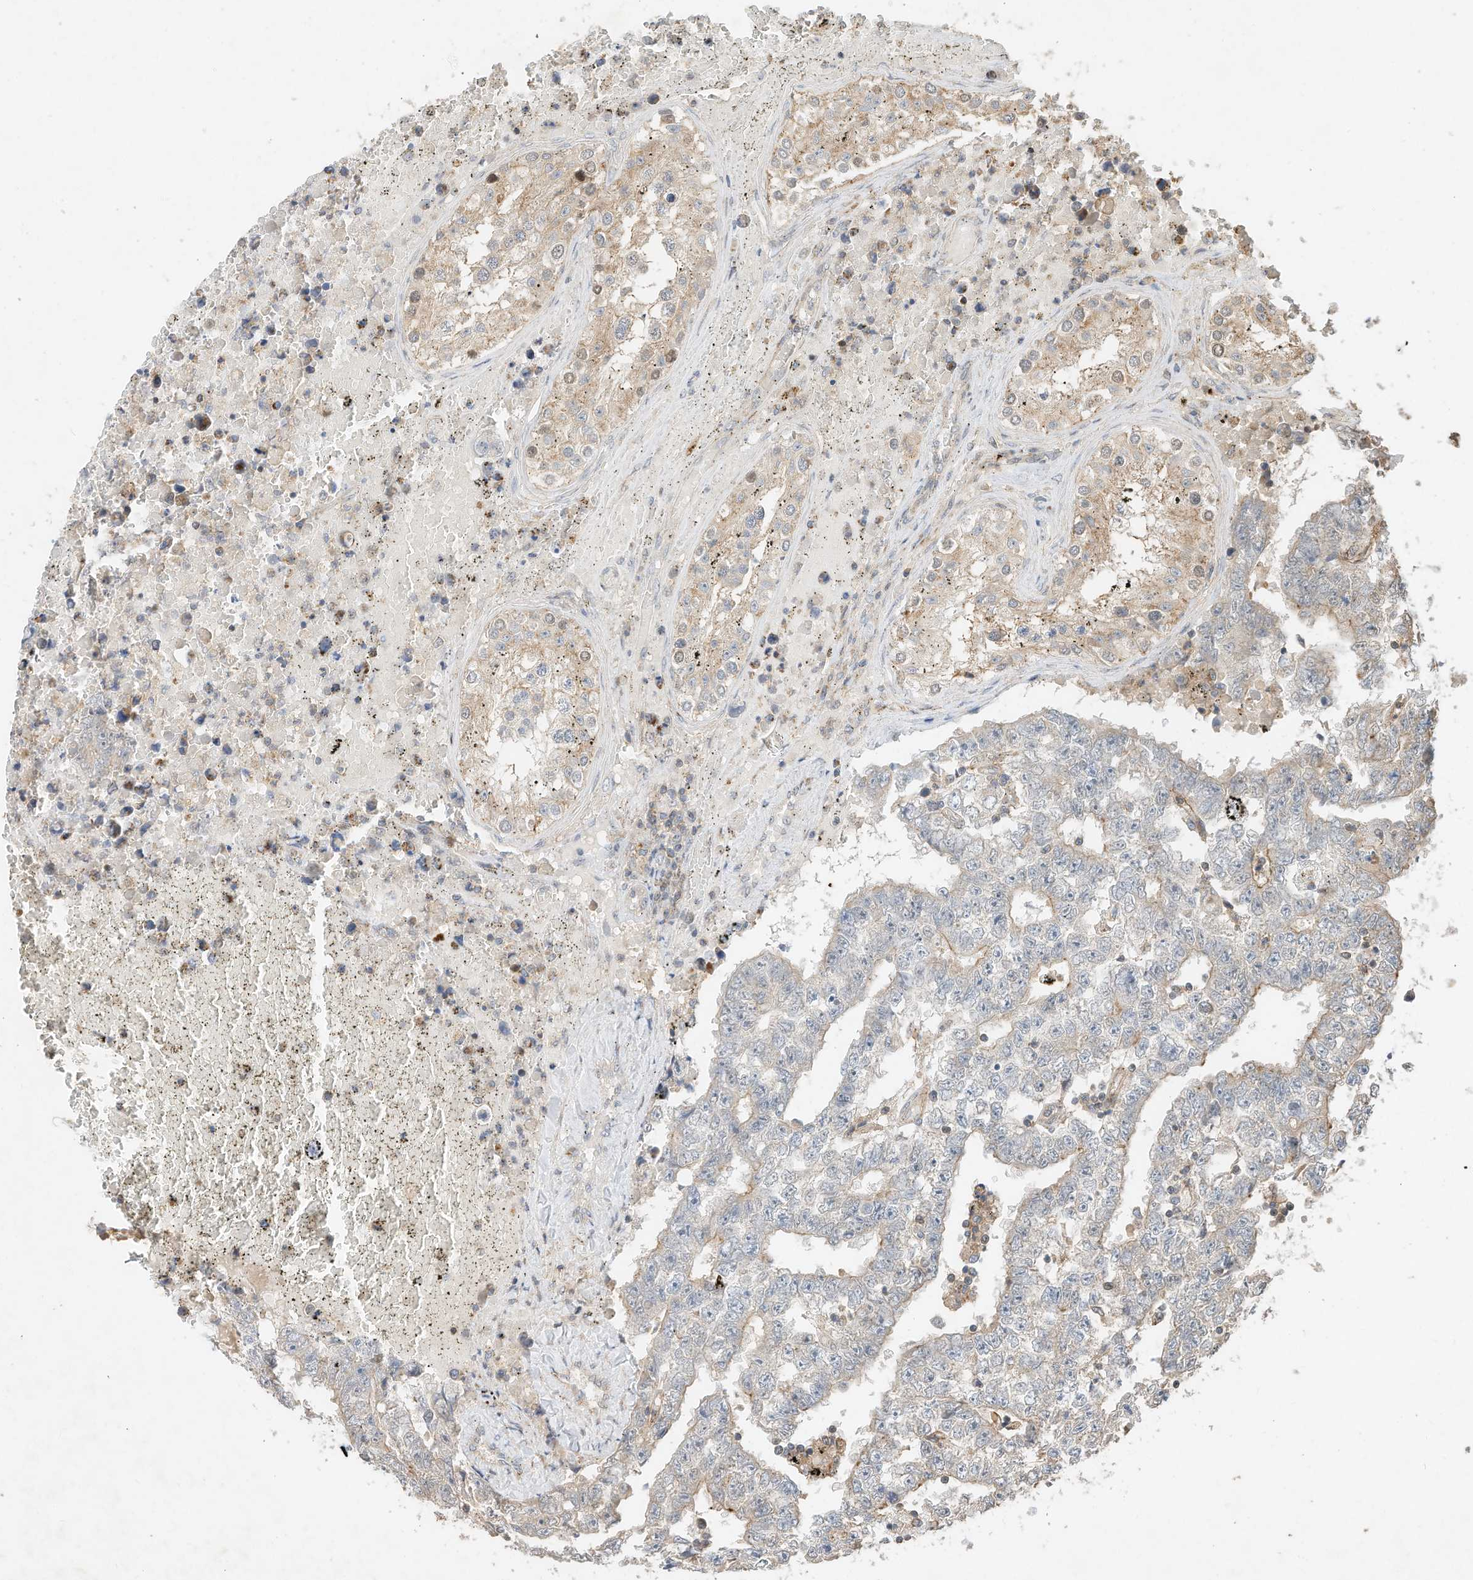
{"staining": {"intensity": "negative", "quantity": "none", "location": "none"}, "tissue": "testis cancer", "cell_type": "Tumor cells", "image_type": "cancer", "snomed": [{"axis": "morphology", "description": "Carcinoma, Embryonal, NOS"}, {"axis": "topography", "description": "Testis"}], "caption": "Tumor cells are negative for brown protein staining in testis cancer (embryonal carcinoma). Nuclei are stained in blue.", "gene": "CPAMD8", "patient": {"sex": "male", "age": 25}}